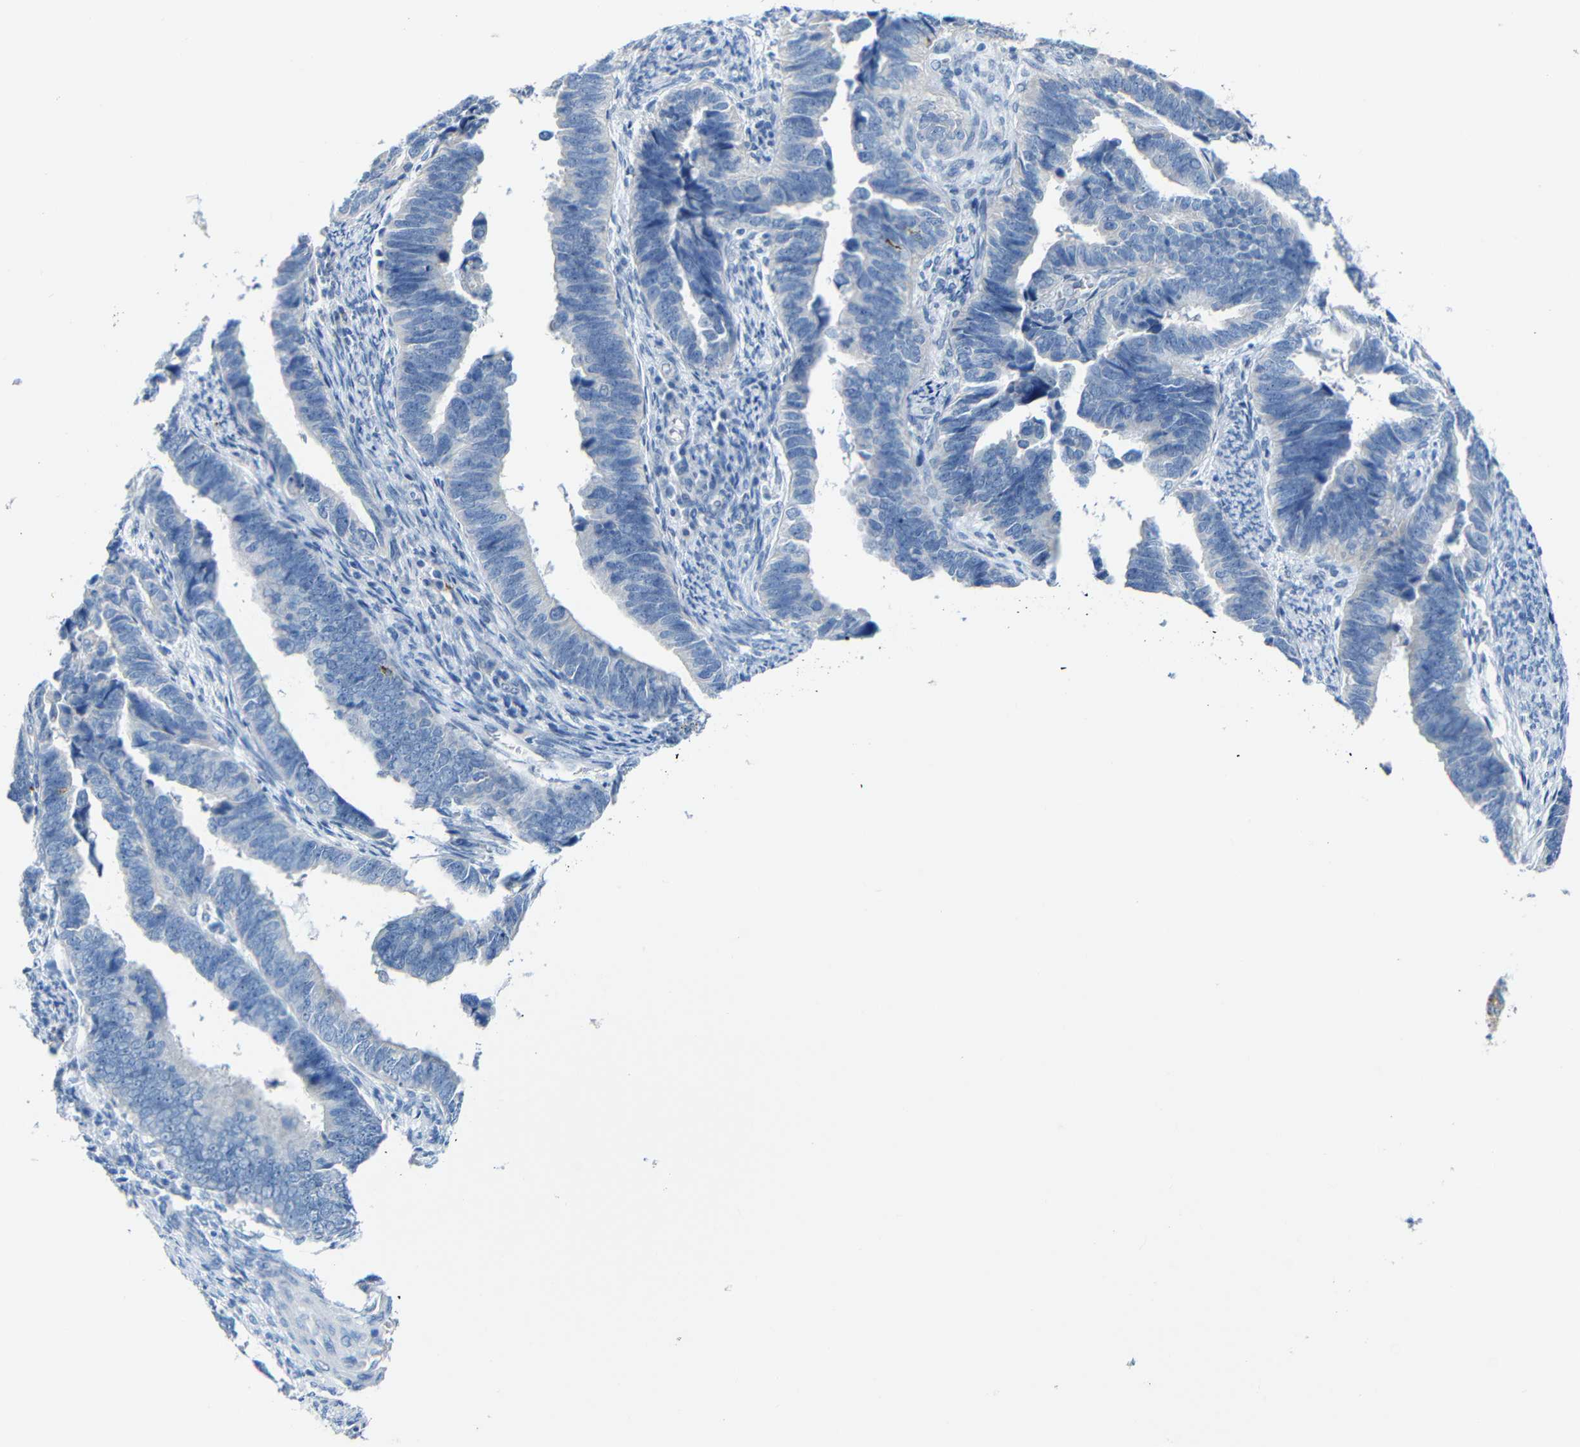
{"staining": {"intensity": "negative", "quantity": "none", "location": "none"}, "tissue": "endometrial cancer", "cell_type": "Tumor cells", "image_type": "cancer", "snomed": [{"axis": "morphology", "description": "Adenocarcinoma, NOS"}, {"axis": "topography", "description": "Endometrium"}], "caption": "Immunohistochemistry photomicrograph of neoplastic tissue: endometrial adenocarcinoma stained with DAB (3,3'-diaminobenzidine) demonstrates no significant protein expression in tumor cells.", "gene": "C15orf48", "patient": {"sex": "female", "age": 75}}